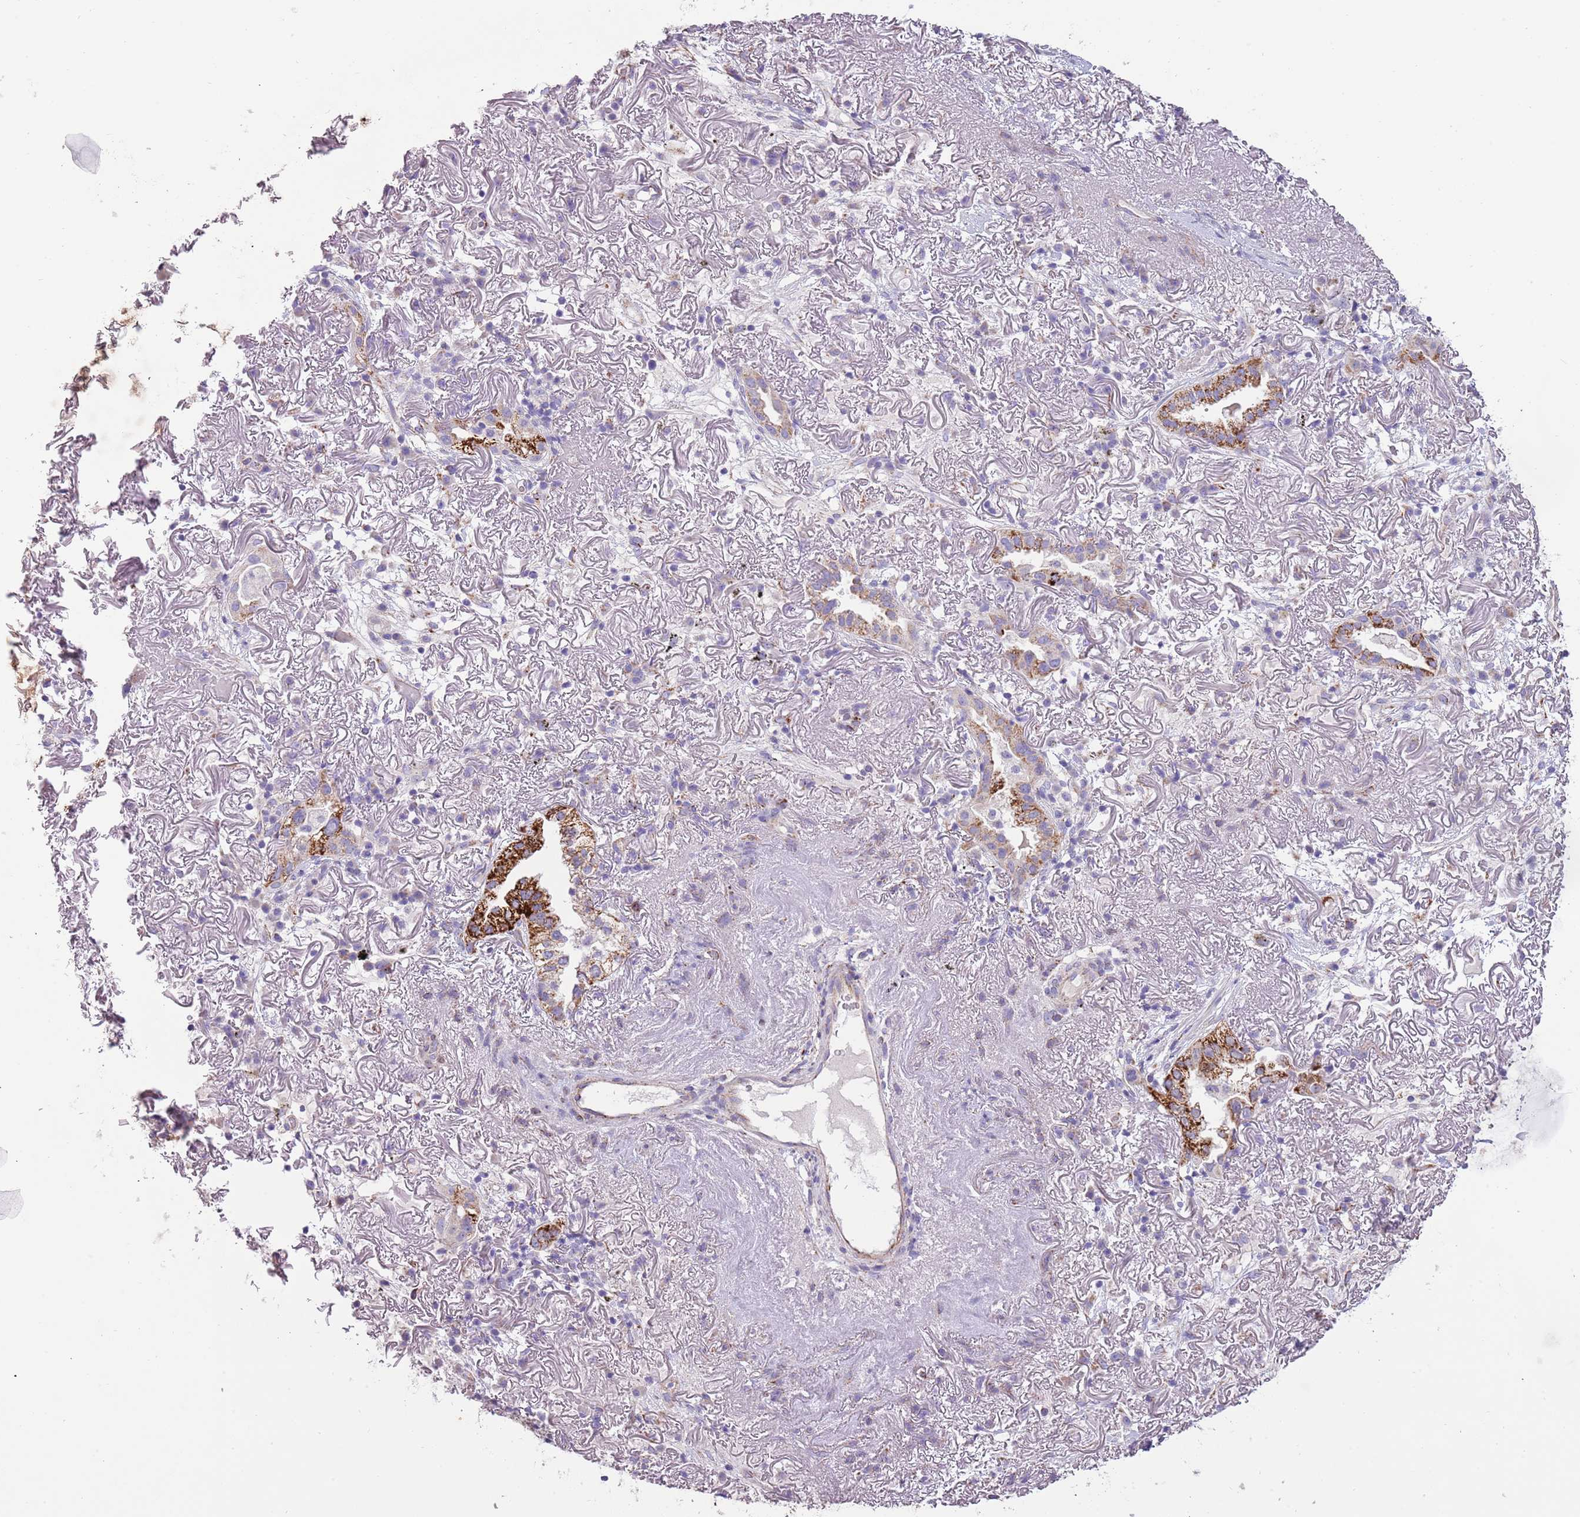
{"staining": {"intensity": "strong", "quantity": "<25%", "location": "cytoplasmic/membranous"}, "tissue": "lung cancer", "cell_type": "Tumor cells", "image_type": "cancer", "snomed": [{"axis": "morphology", "description": "Adenocarcinoma, NOS"}, {"axis": "topography", "description": "Lung"}], "caption": "Human lung adenocarcinoma stained with a brown dye exhibits strong cytoplasmic/membranous positive staining in about <25% of tumor cells.", "gene": "RNF222", "patient": {"sex": "female", "age": 69}}